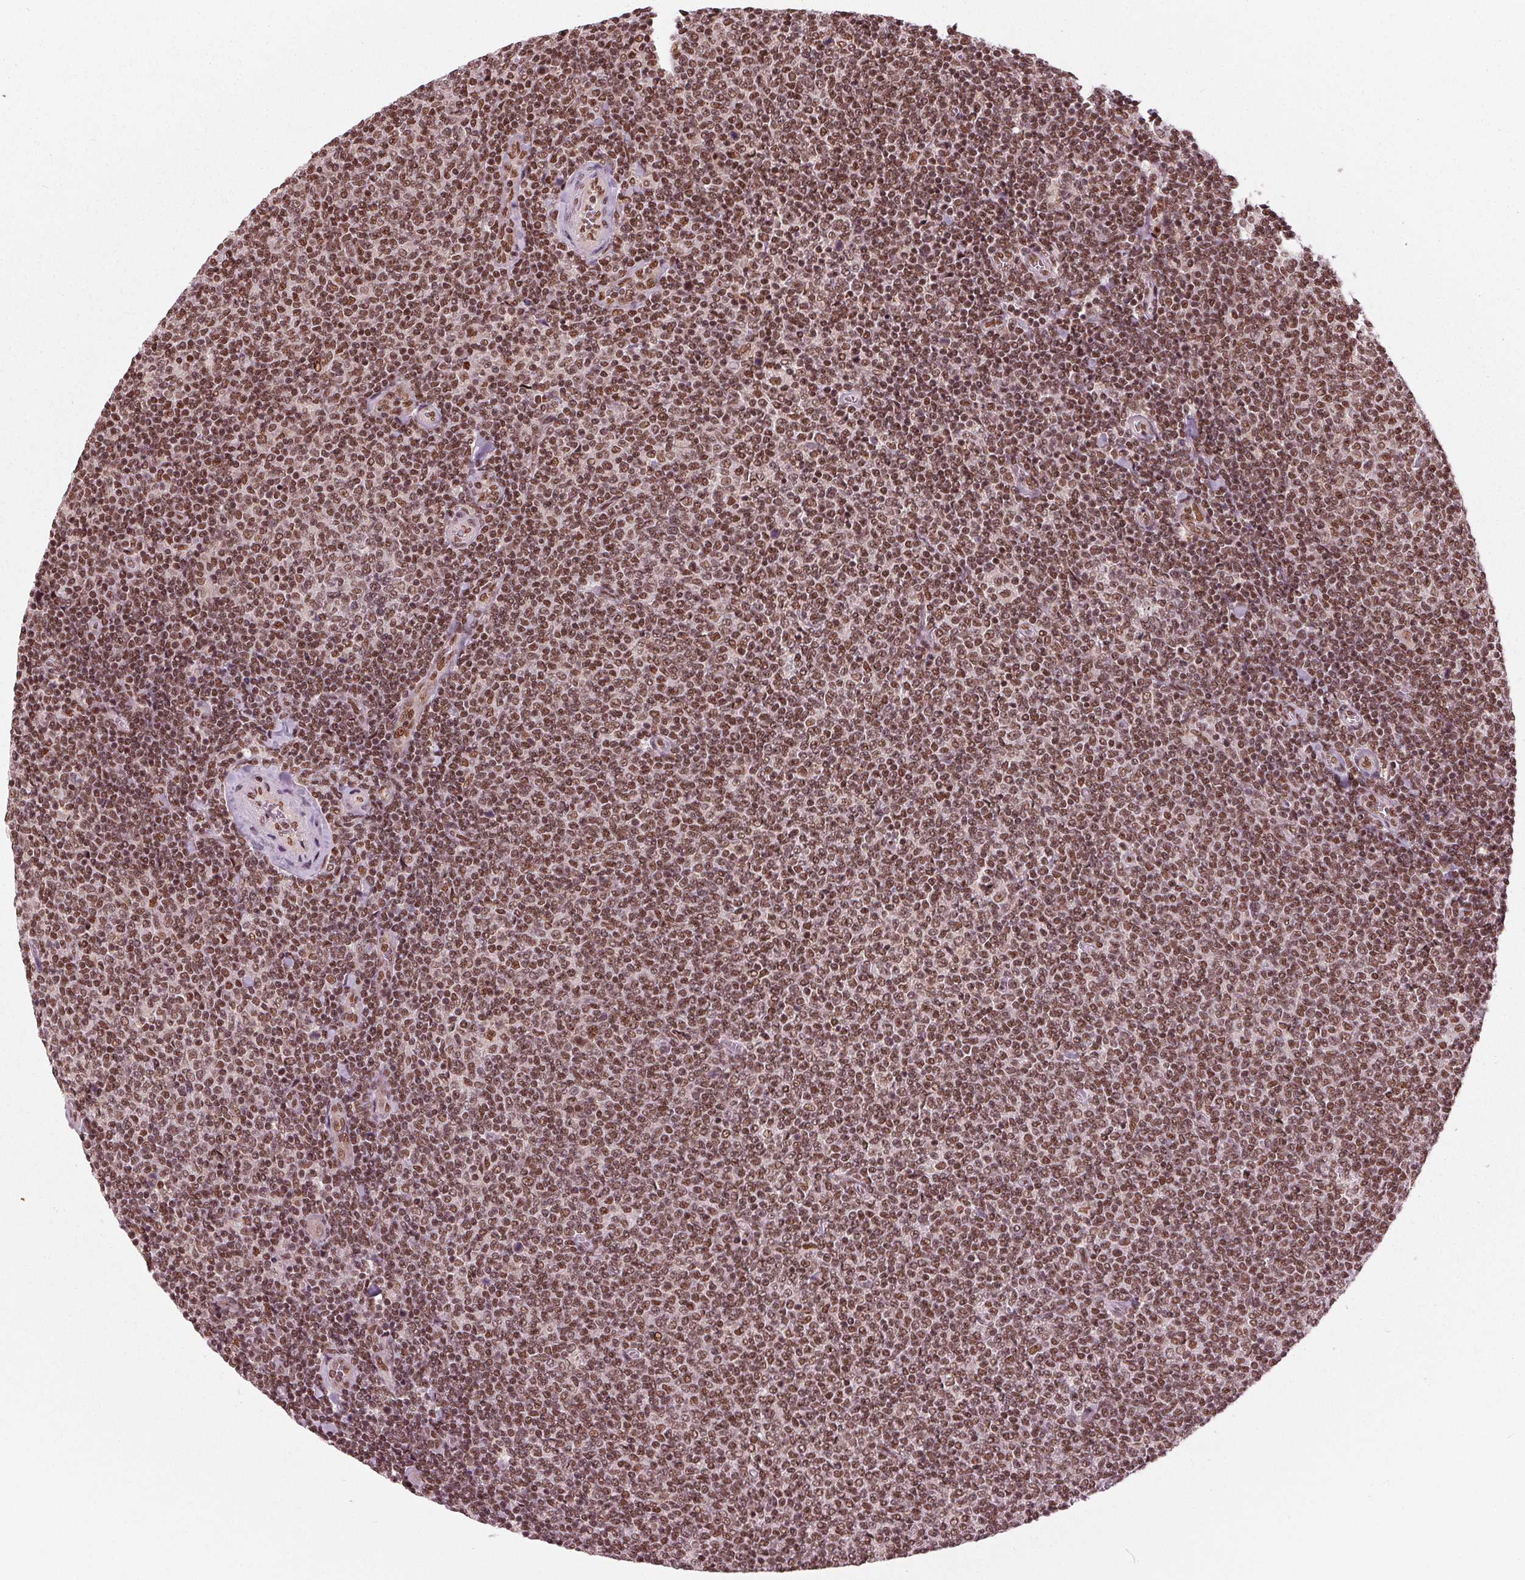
{"staining": {"intensity": "moderate", "quantity": ">75%", "location": "nuclear"}, "tissue": "lymphoma", "cell_type": "Tumor cells", "image_type": "cancer", "snomed": [{"axis": "morphology", "description": "Malignant lymphoma, non-Hodgkin's type, Low grade"}, {"axis": "topography", "description": "Lymph node"}], "caption": "The histopathology image demonstrates staining of malignant lymphoma, non-Hodgkin's type (low-grade), revealing moderate nuclear protein positivity (brown color) within tumor cells. The staining is performed using DAB (3,3'-diaminobenzidine) brown chromogen to label protein expression. The nuclei are counter-stained blue using hematoxylin.", "gene": "LSM2", "patient": {"sex": "male", "age": 52}}